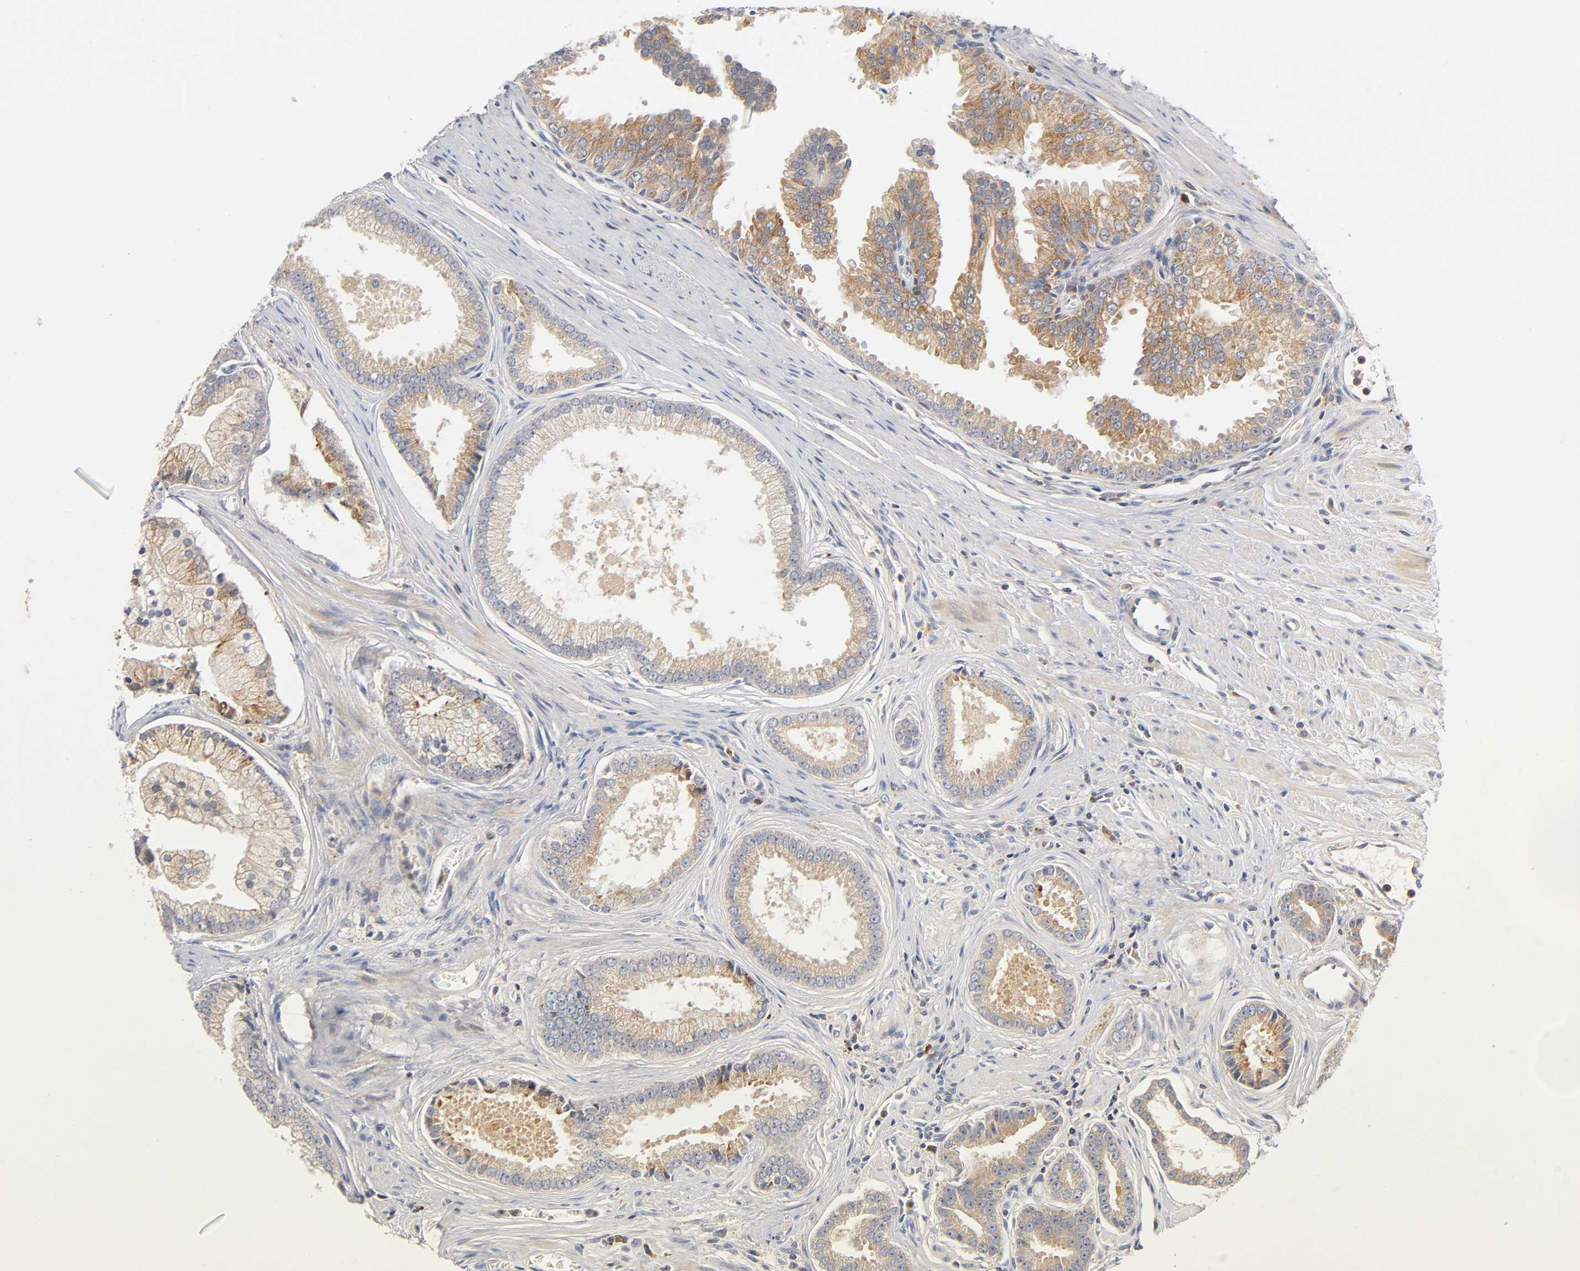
{"staining": {"intensity": "moderate", "quantity": ">75%", "location": "cytoplasmic/membranous"}, "tissue": "prostate cancer", "cell_type": "Tumor cells", "image_type": "cancer", "snomed": [{"axis": "morphology", "description": "Adenocarcinoma, High grade"}, {"axis": "topography", "description": "Prostate"}], "caption": "About >75% of tumor cells in human prostate cancer demonstrate moderate cytoplasmic/membranous protein staining as visualized by brown immunohistochemical staining.", "gene": "RHOA", "patient": {"sex": "male", "age": 67}}